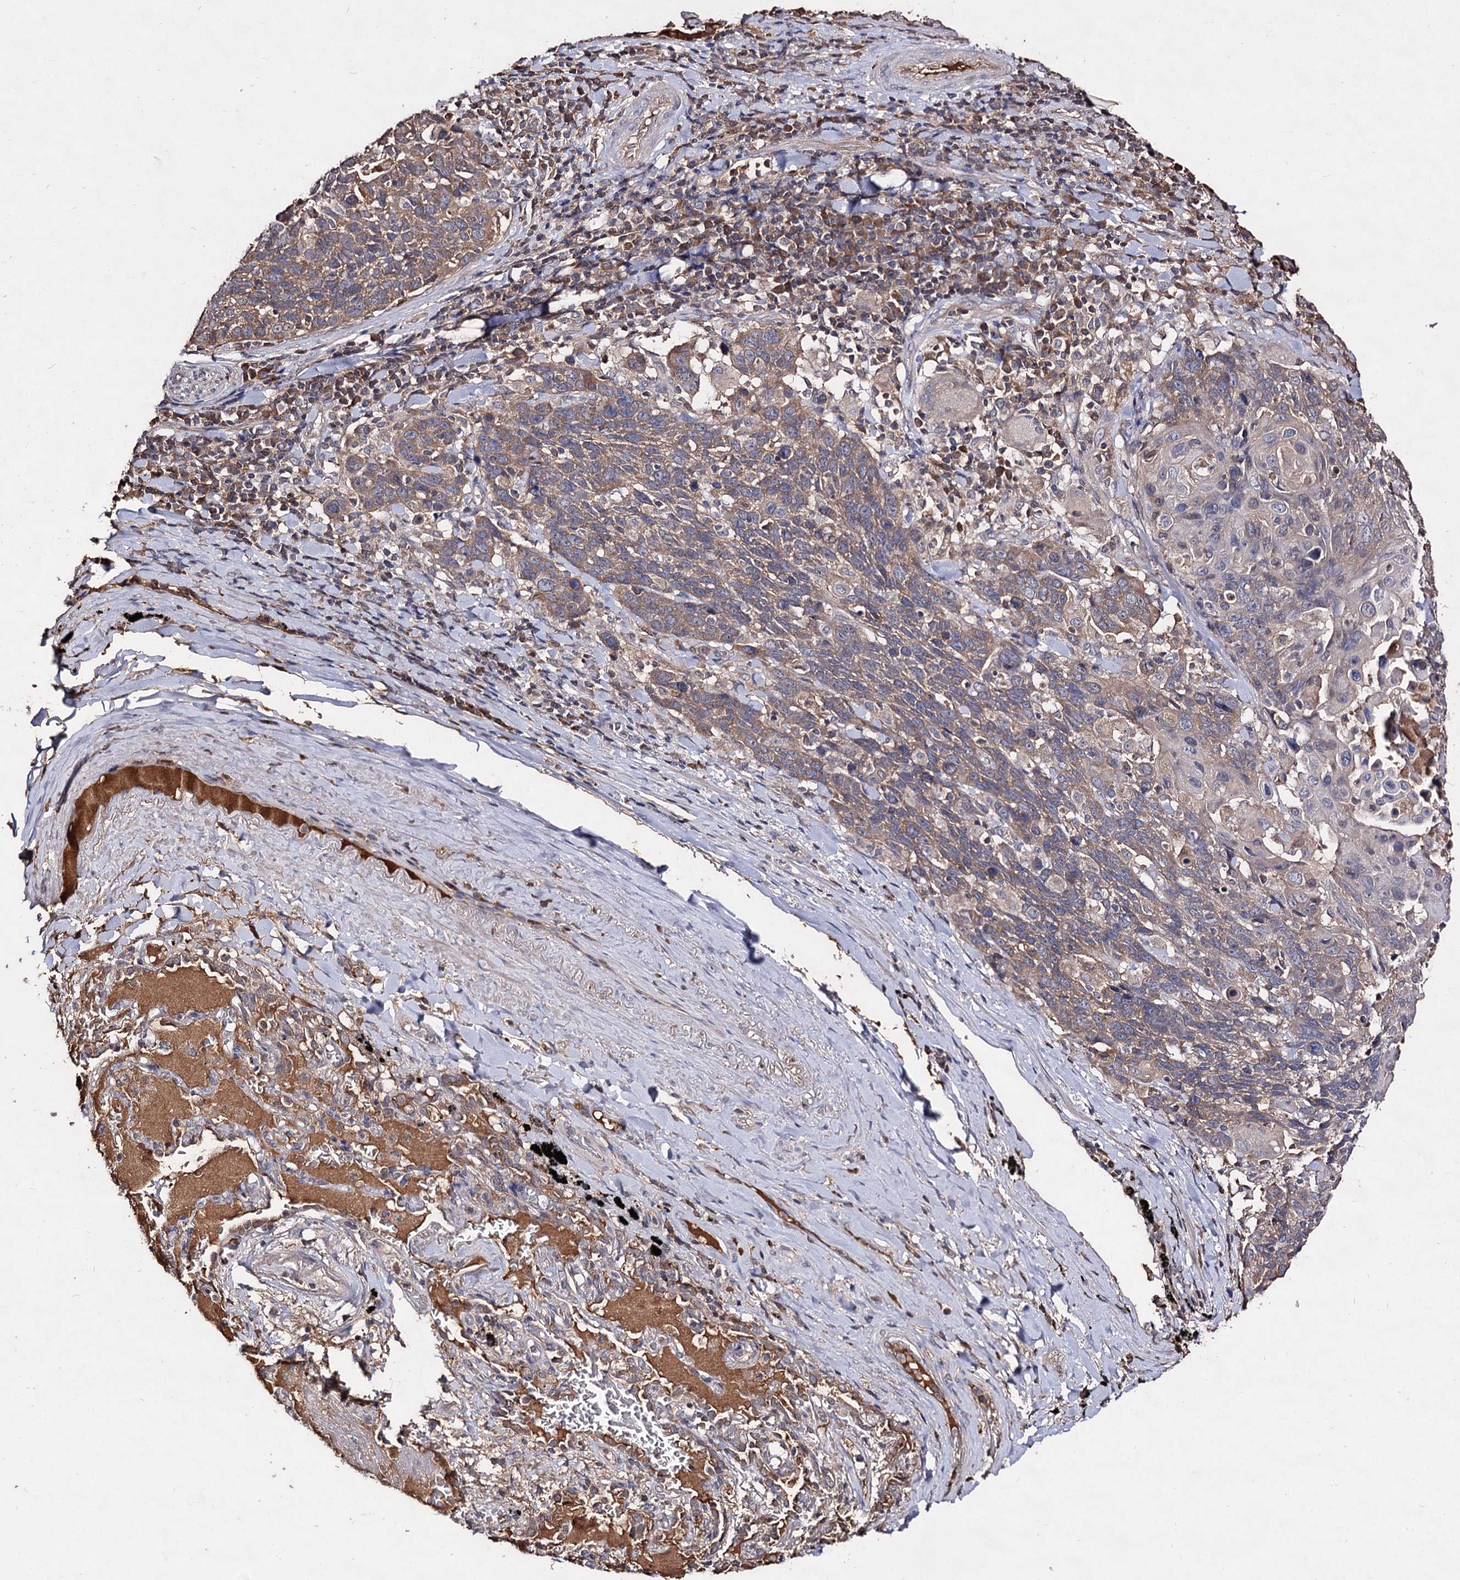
{"staining": {"intensity": "moderate", "quantity": ">75%", "location": "cytoplasmic/membranous"}, "tissue": "lung cancer", "cell_type": "Tumor cells", "image_type": "cancer", "snomed": [{"axis": "morphology", "description": "Squamous cell carcinoma, NOS"}, {"axis": "topography", "description": "Lung"}], "caption": "Immunohistochemical staining of human lung cancer demonstrates medium levels of moderate cytoplasmic/membranous protein positivity in about >75% of tumor cells.", "gene": "ARFIP2", "patient": {"sex": "male", "age": 66}}